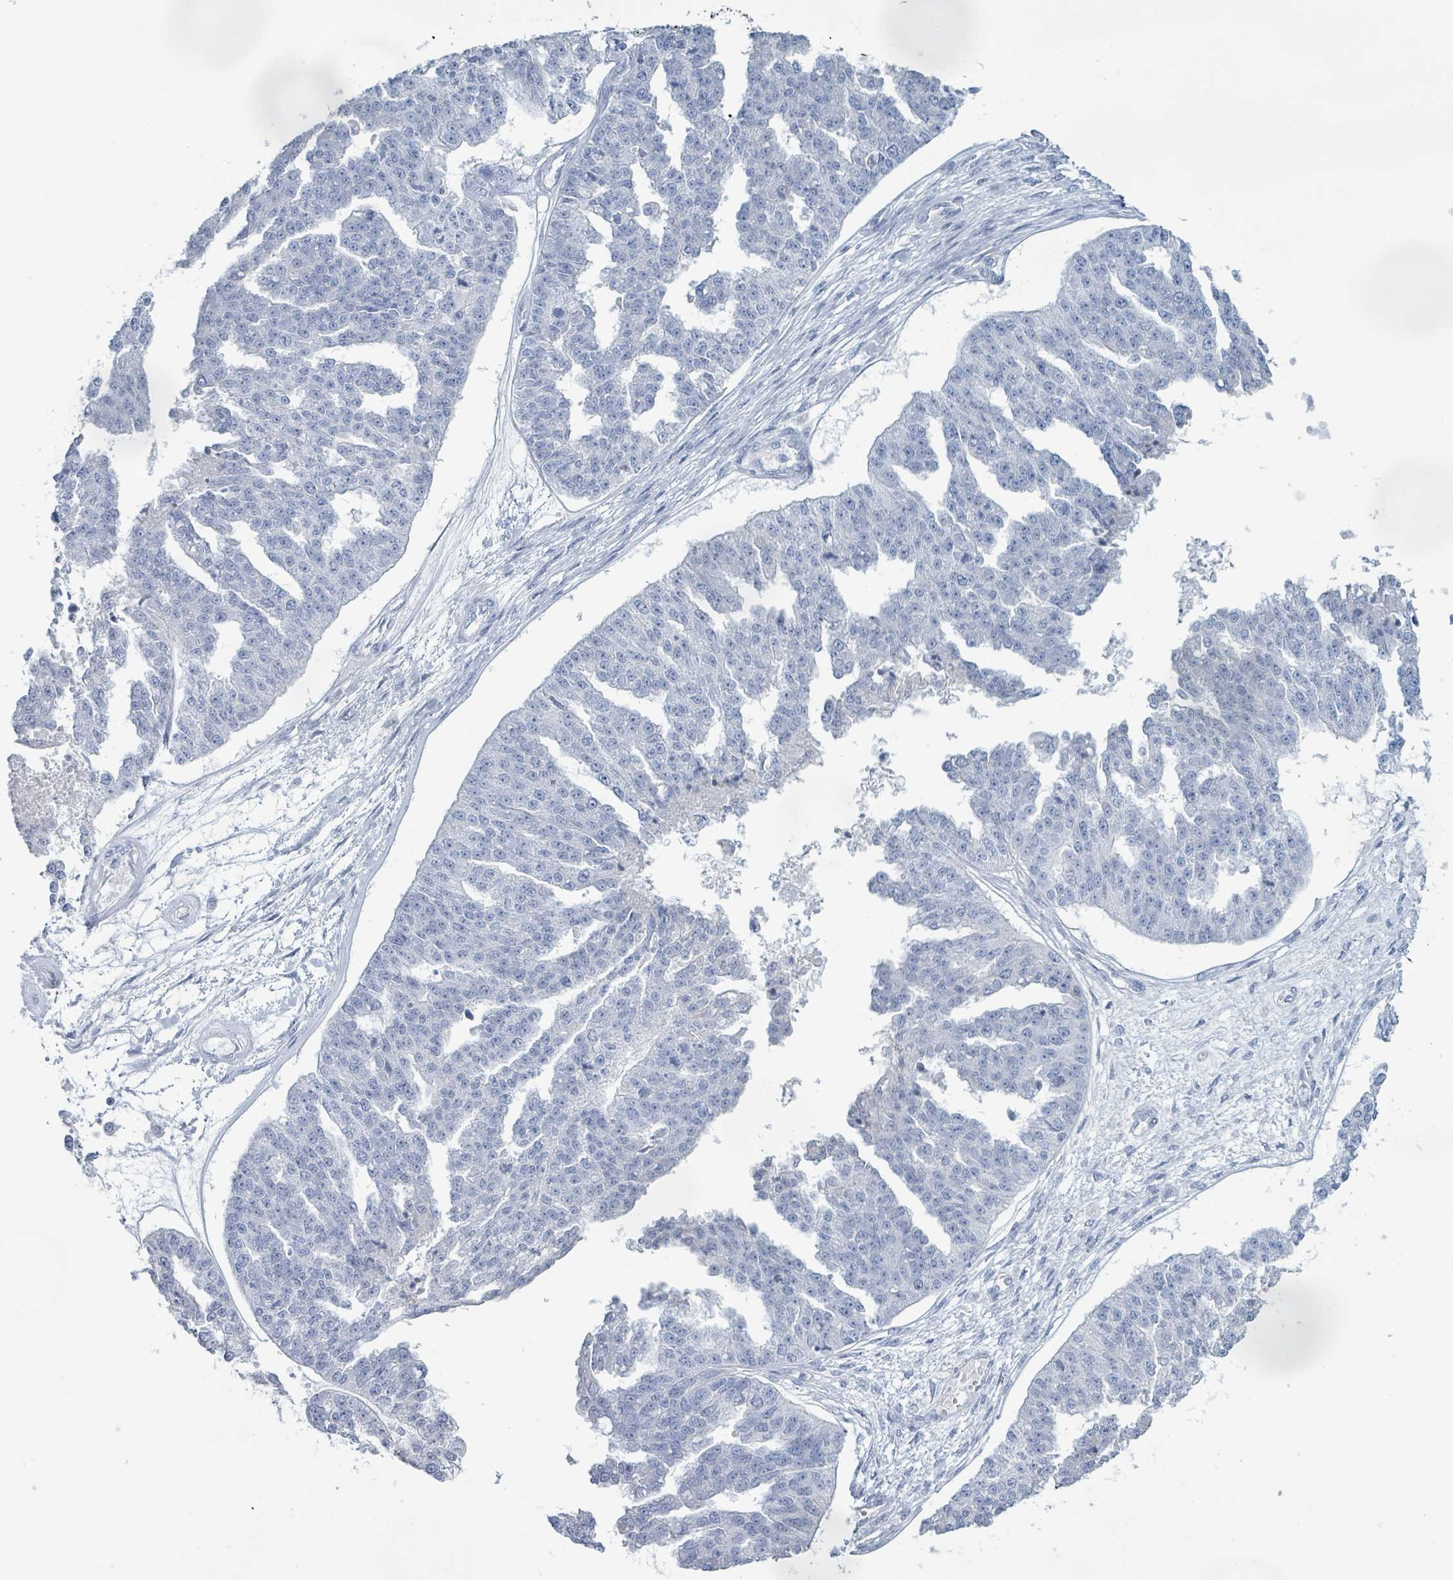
{"staining": {"intensity": "negative", "quantity": "none", "location": "none"}, "tissue": "ovarian cancer", "cell_type": "Tumor cells", "image_type": "cancer", "snomed": [{"axis": "morphology", "description": "Cystadenocarcinoma, serous, NOS"}, {"axis": "topography", "description": "Ovary"}], "caption": "The micrograph exhibits no significant expression in tumor cells of ovarian cancer.", "gene": "PGA3", "patient": {"sex": "female", "age": 58}}